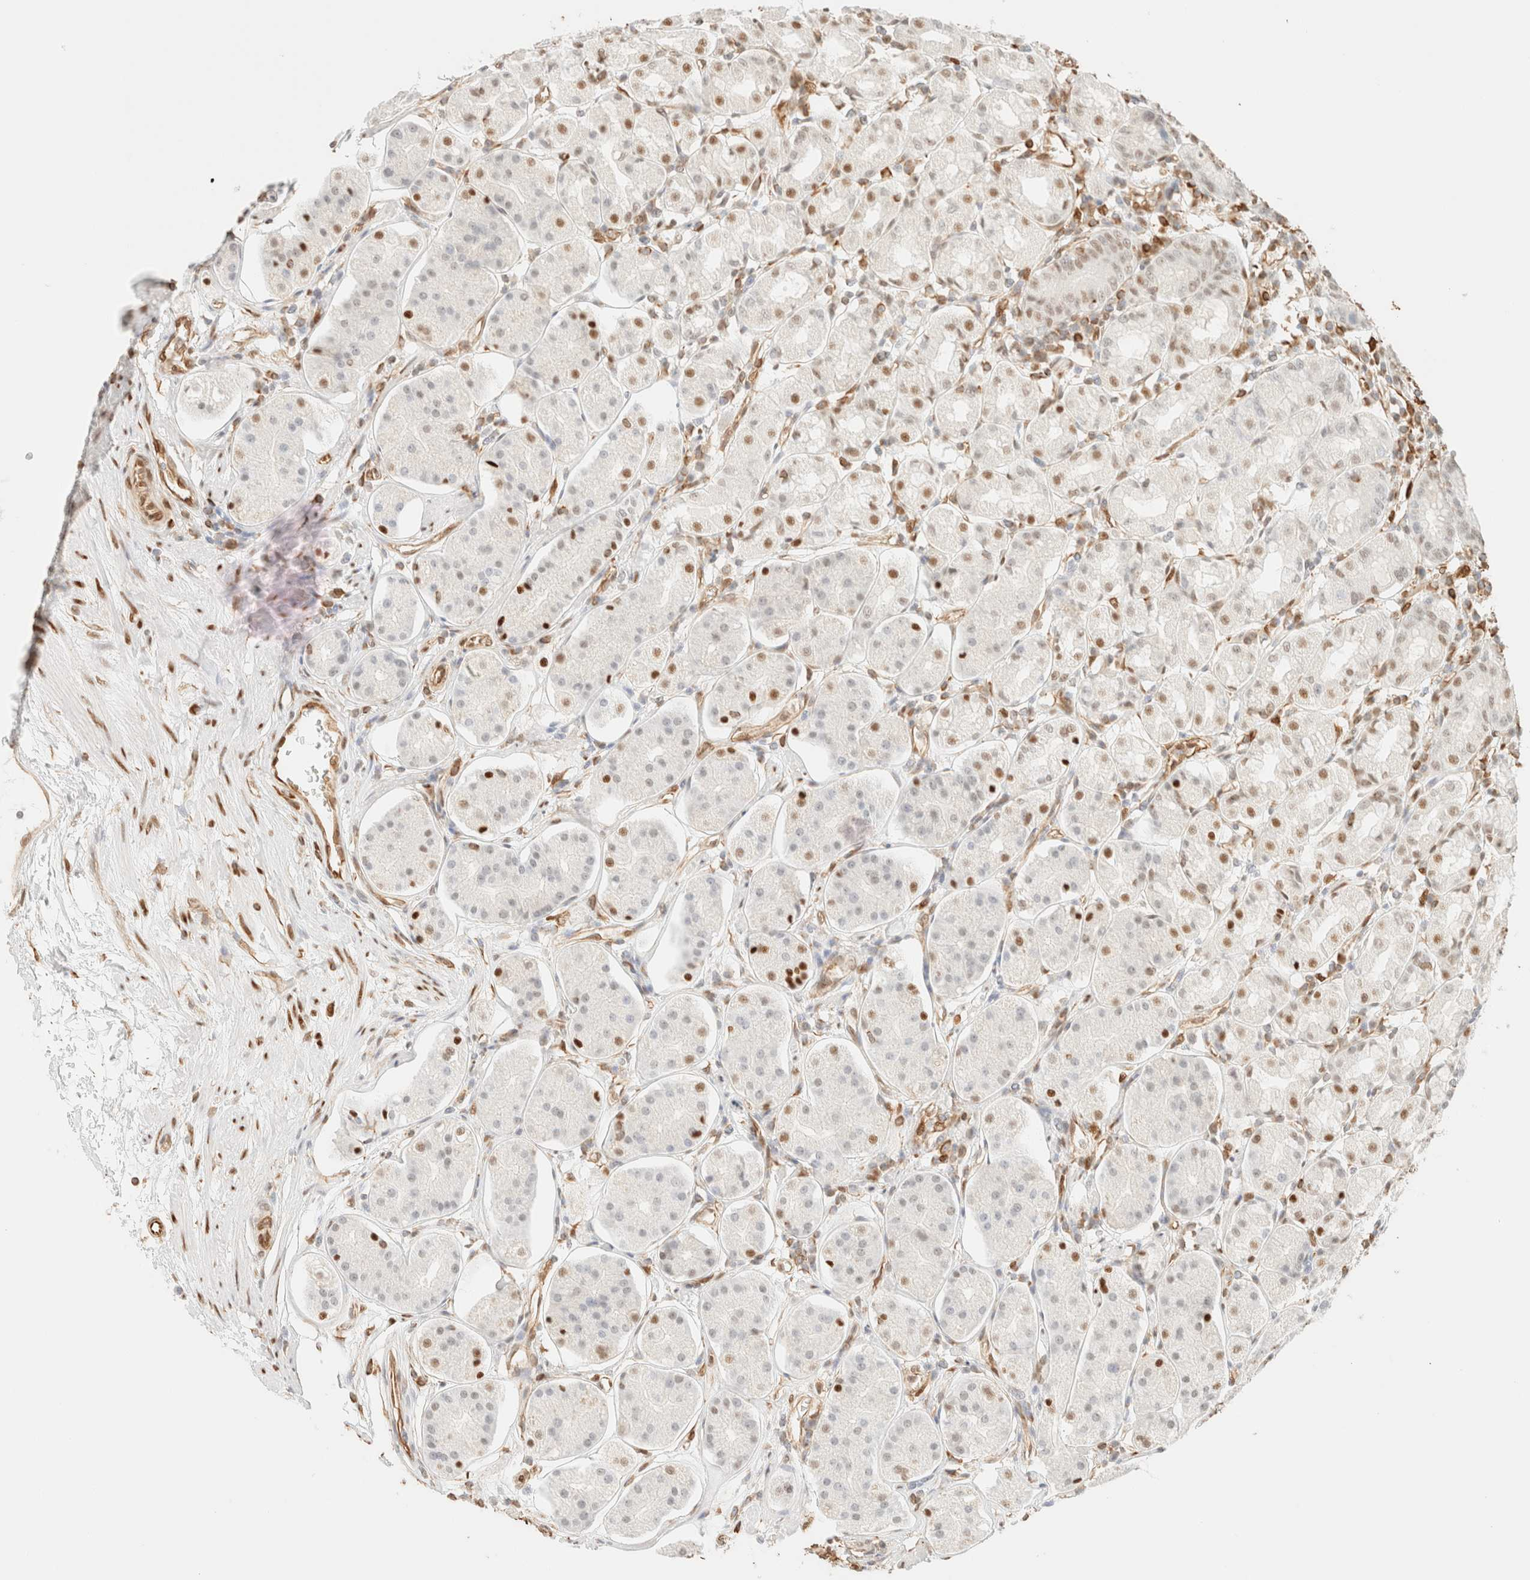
{"staining": {"intensity": "moderate", "quantity": "<25%", "location": "nuclear"}, "tissue": "stomach", "cell_type": "Glandular cells", "image_type": "normal", "snomed": [{"axis": "morphology", "description": "Normal tissue, NOS"}, {"axis": "topography", "description": "Stomach"}, {"axis": "topography", "description": "Stomach, lower"}], "caption": "Immunohistochemistry staining of normal stomach, which shows low levels of moderate nuclear staining in approximately <25% of glandular cells indicating moderate nuclear protein positivity. The staining was performed using DAB (brown) for protein detection and nuclei were counterstained in hematoxylin (blue).", "gene": "ZSCAN18", "patient": {"sex": "female", "age": 56}}